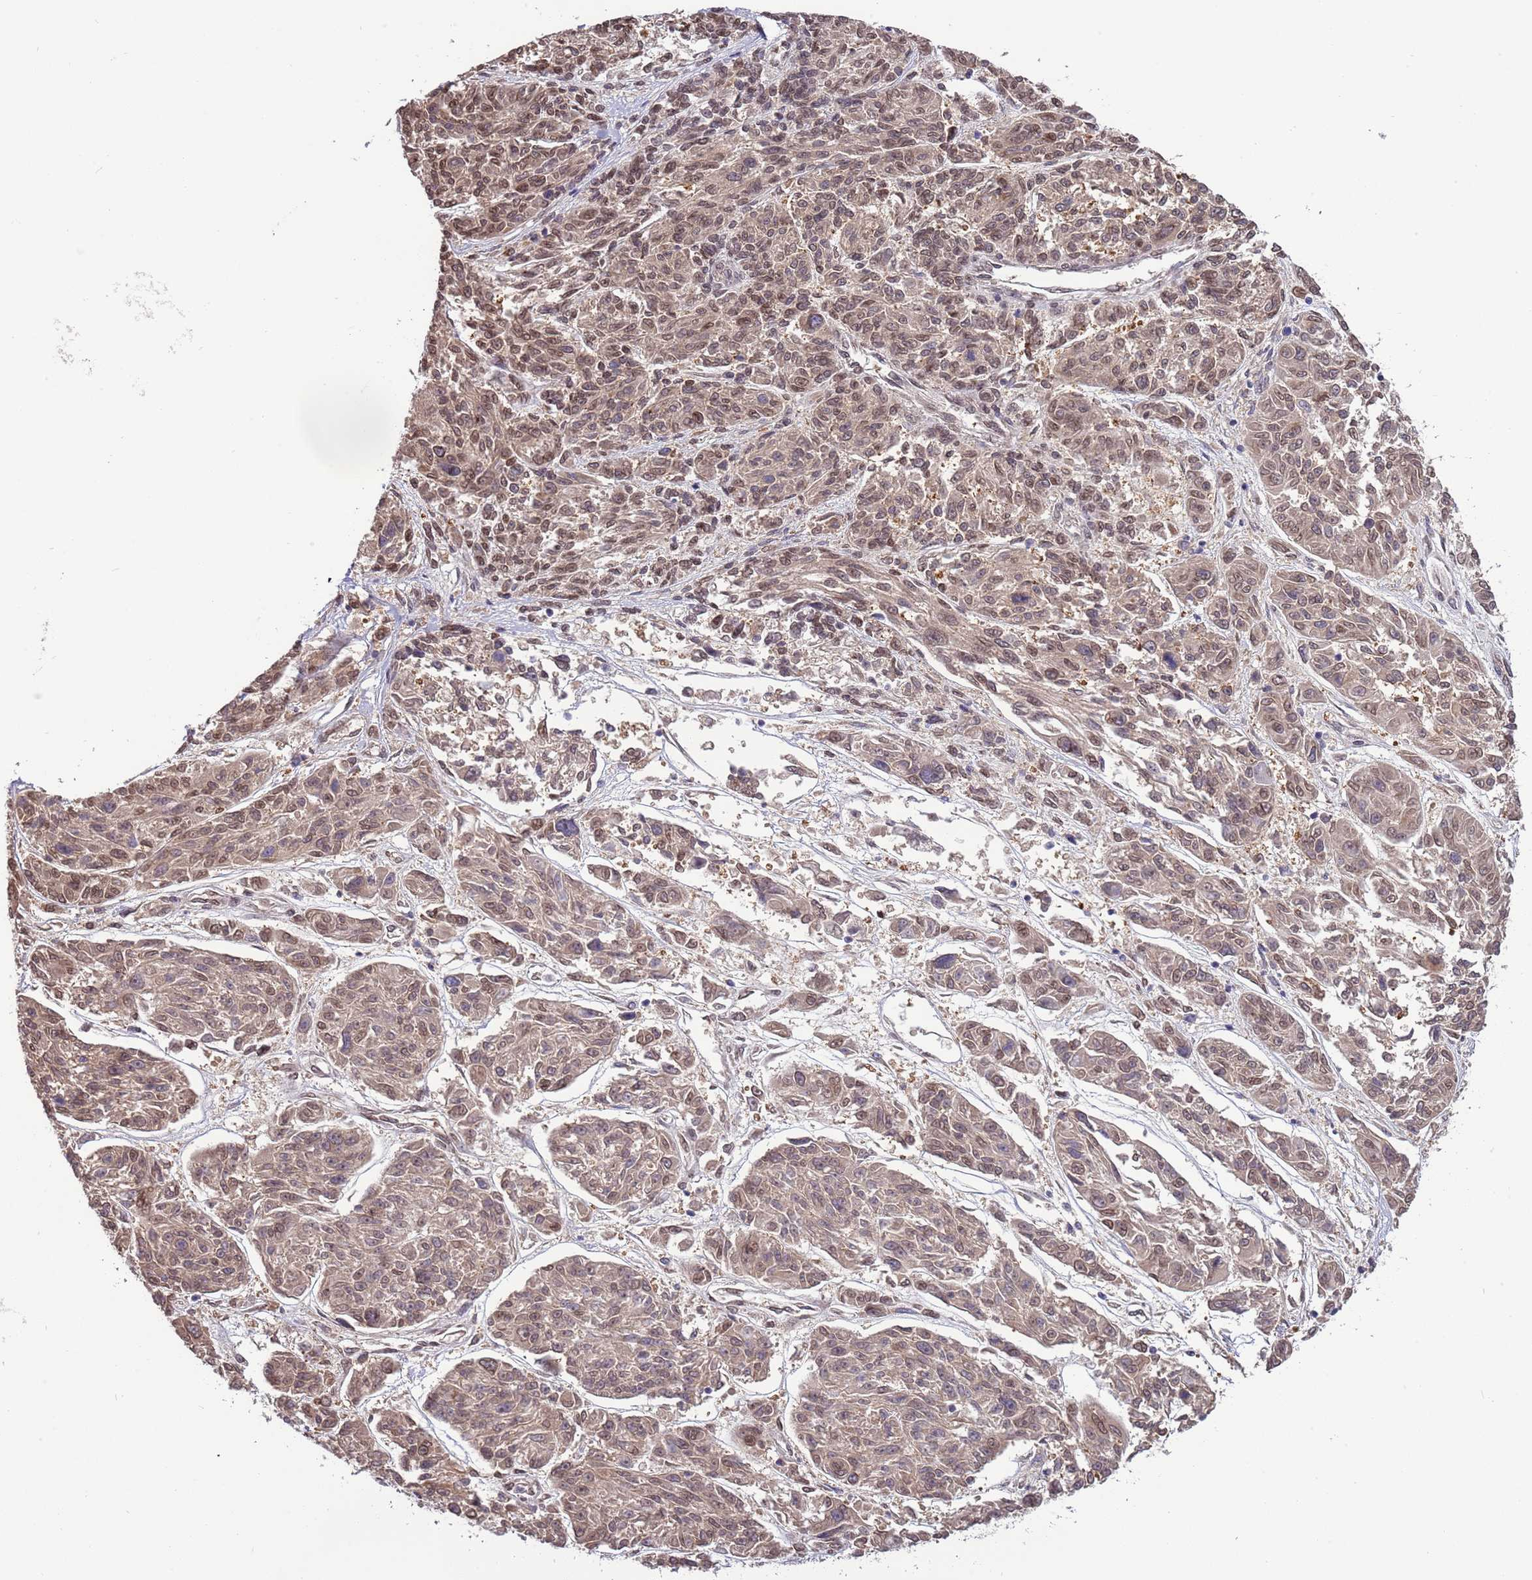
{"staining": {"intensity": "weak", "quantity": ">75%", "location": "nuclear"}, "tissue": "melanoma", "cell_type": "Tumor cells", "image_type": "cancer", "snomed": [{"axis": "morphology", "description": "Malignant melanoma, NOS"}, {"axis": "topography", "description": "Skin"}], "caption": "DAB (3,3'-diaminobenzidine) immunohistochemical staining of melanoma exhibits weak nuclear protein positivity in approximately >75% of tumor cells. Nuclei are stained in blue.", "gene": "ZNF665", "patient": {"sex": "male", "age": 53}}